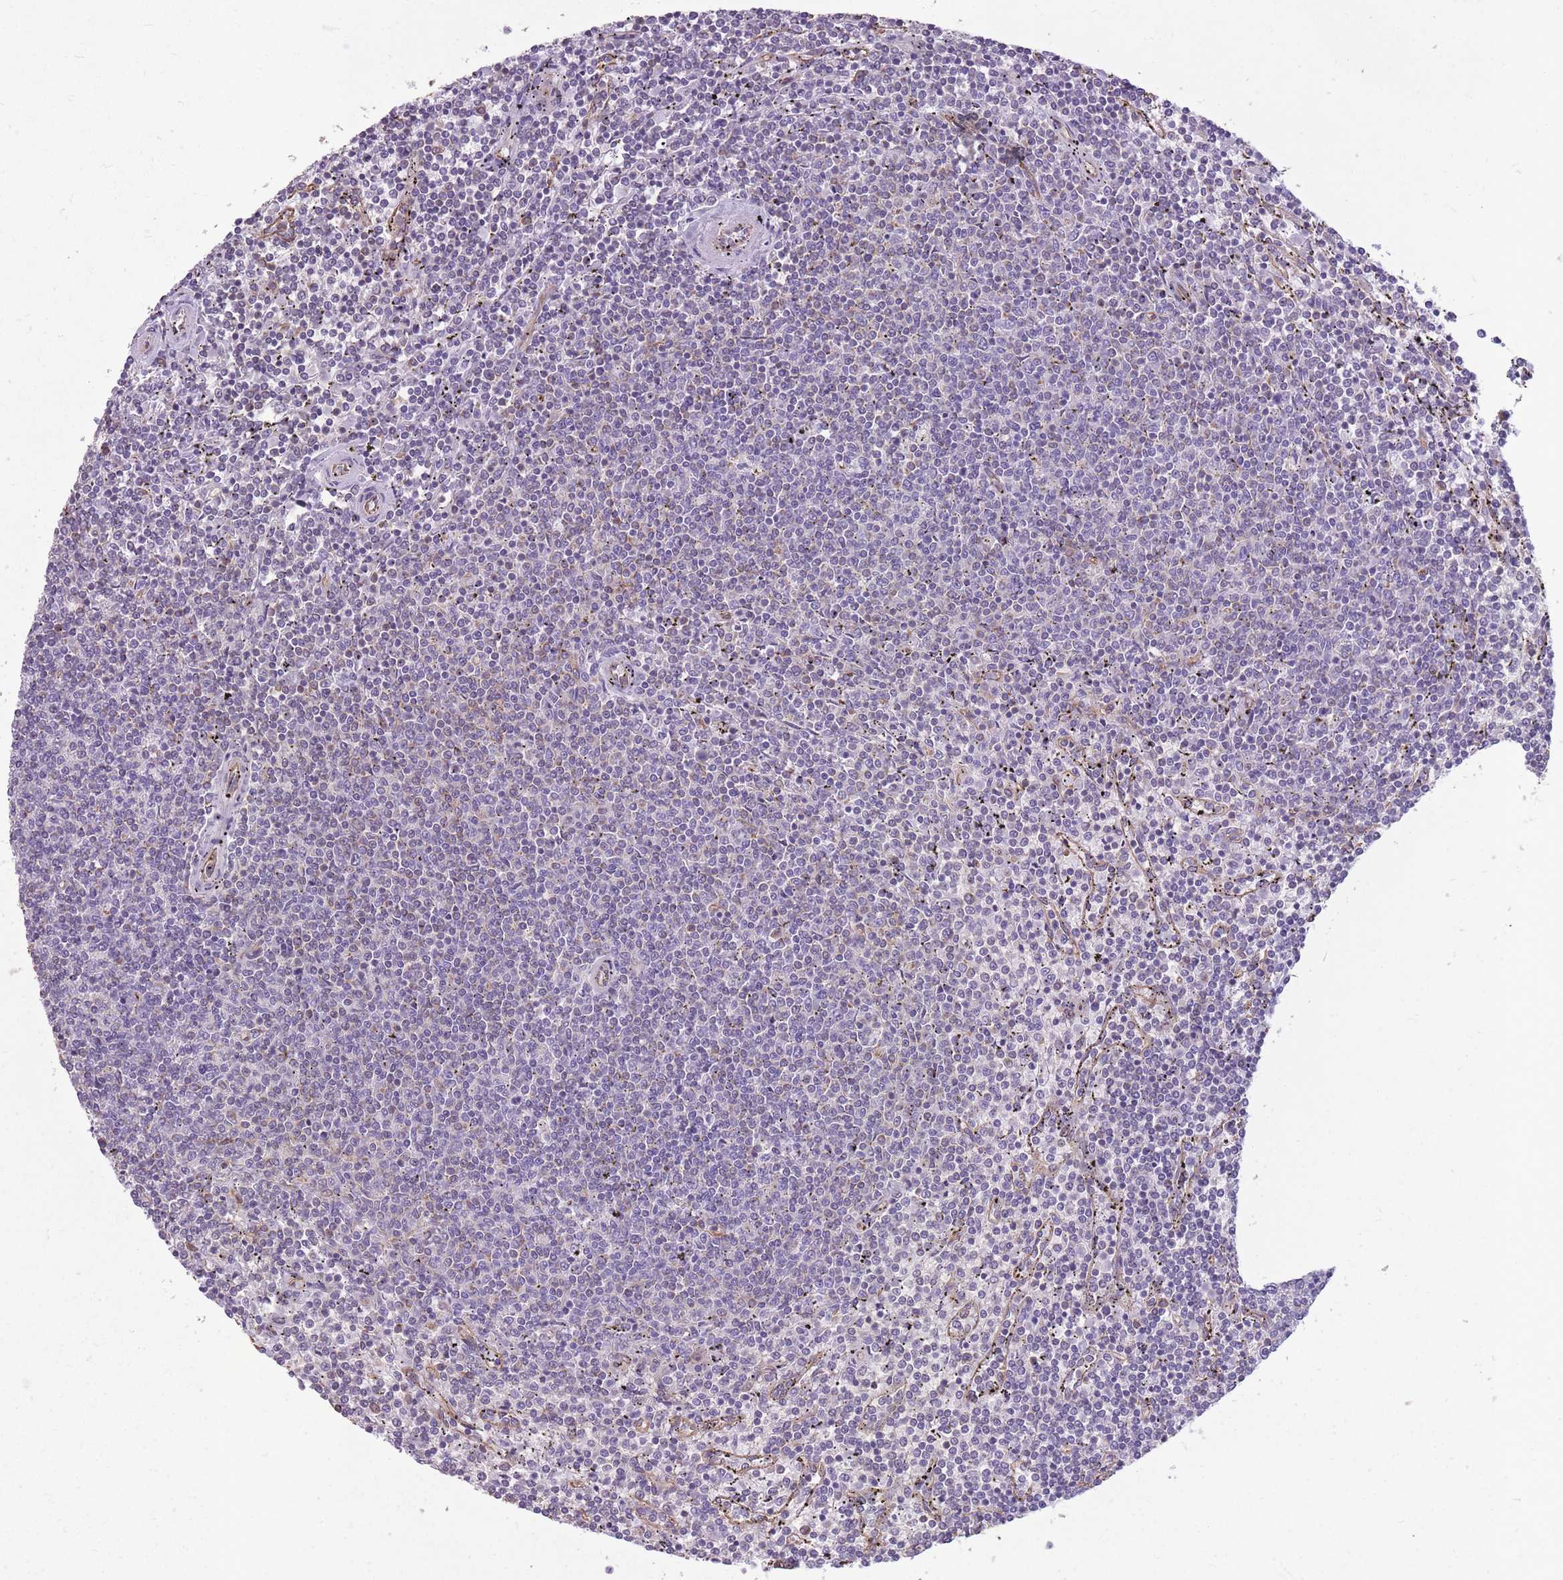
{"staining": {"intensity": "negative", "quantity": "none", "location": "none"}, "tissue": "lymphoma", "cell_type": "Tumor cells", "image_type": "cancer", "snomed": [{"axis": "morphology", "description": "Malignant lymphoma, non-Hodgkin's type, Low grade"}, {"axis": "topography", "description": "Spleen"}], "caption": "Protein analysis of low-grade malignant lymphoma, non-Hodgkin's type demonstrates no significant positivity in tumor cells.", "gene": "ADD1", "patient": {"sex": "female", "age": 50}}